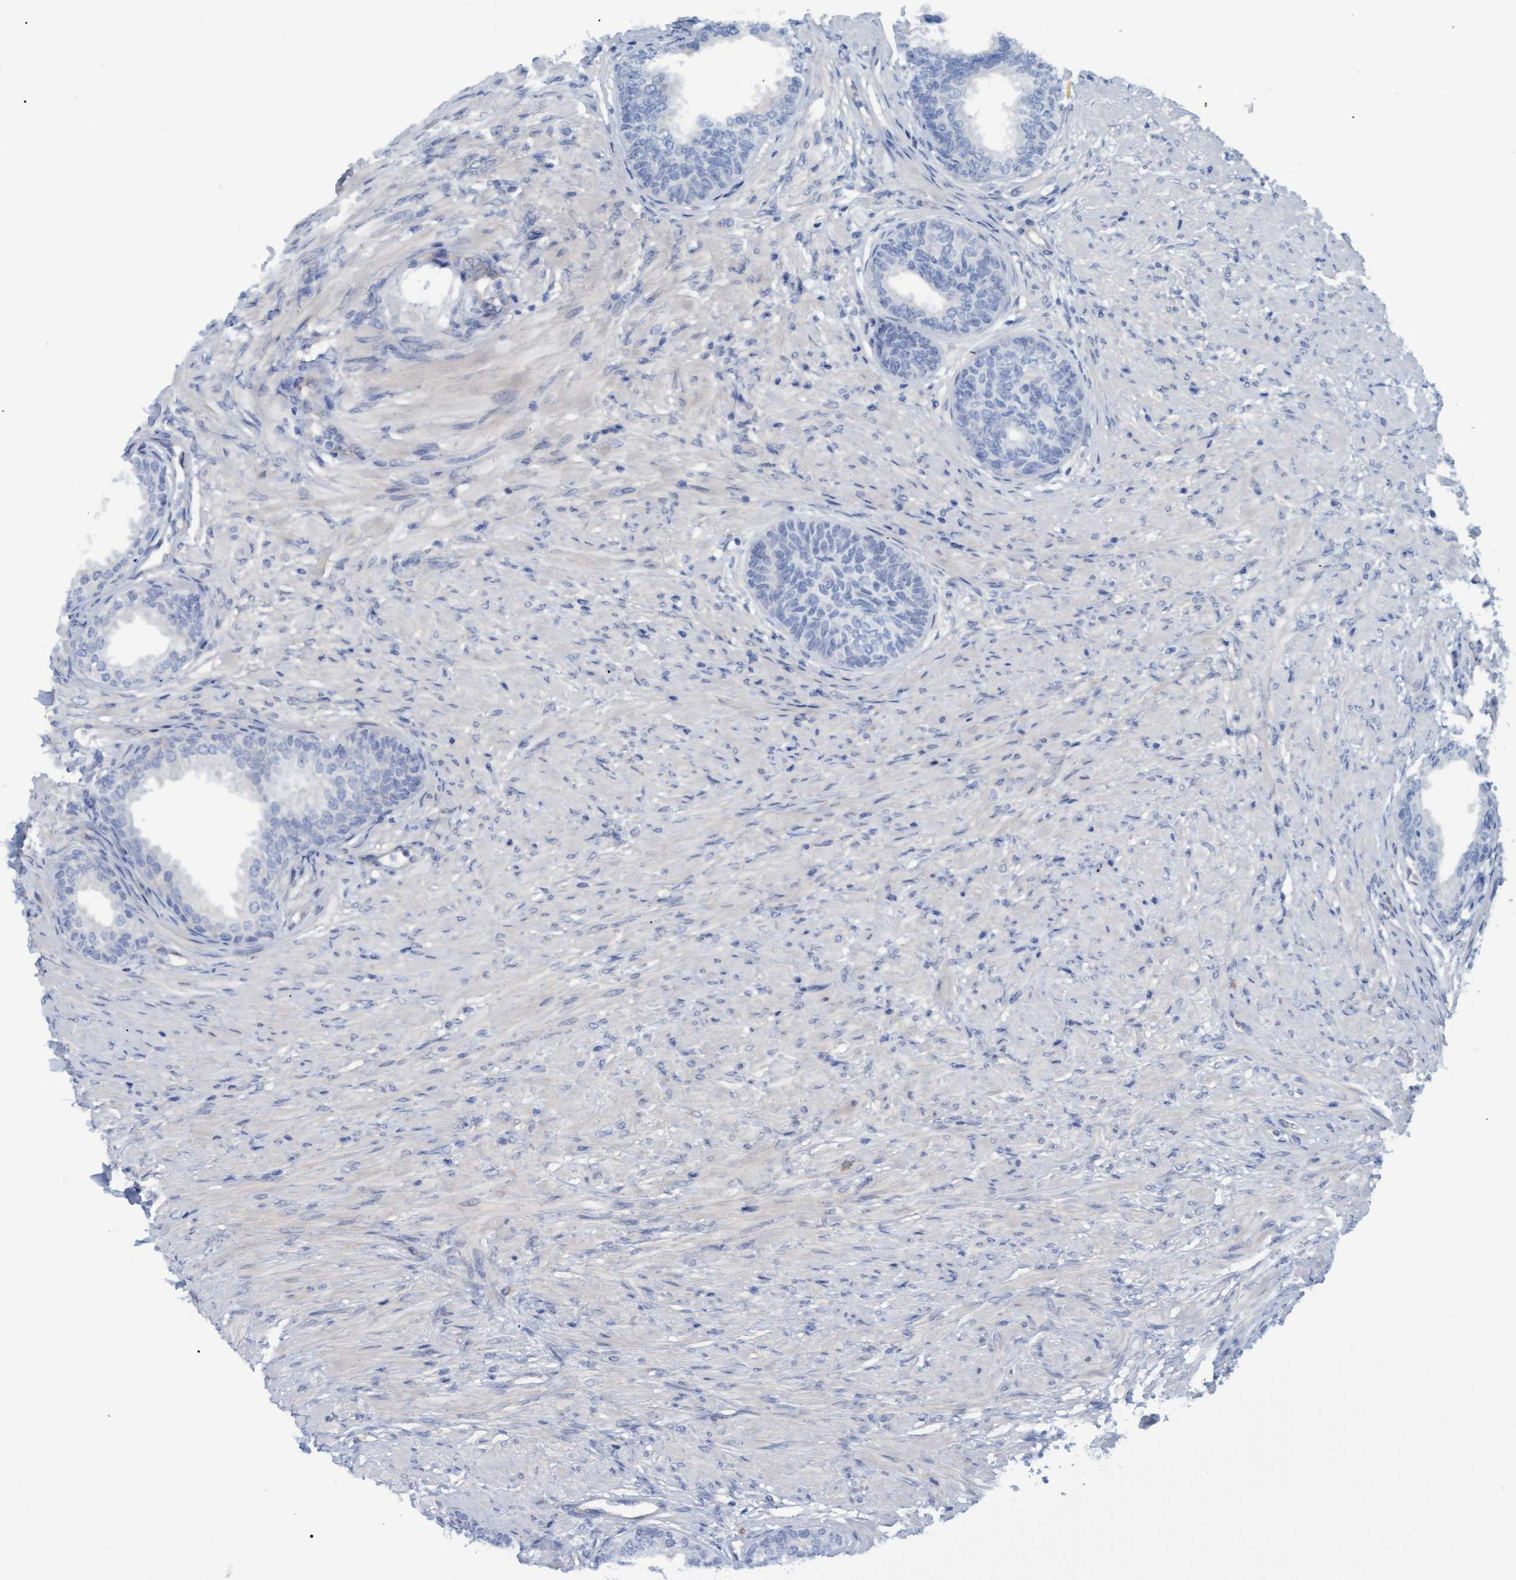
{"staining": {"intensity": "weak", "quantity": "<25%", "location": "cytoplasmic/membranous"}, "tissue": "prostate", "cell_type": "Glandular cells", "image_type": "normal", "snomed": [{"axis": "morphology", "description": "Normal tissue, NOS"}, {"axis": "topography", "description": "Prostate"}], "caption": "Glandular cells are negative for brown protein staining in benign prostate. Nuclei are stained in blue.", "gene": "STXBP1", "patient": {"sex": "male", "age": 76}}